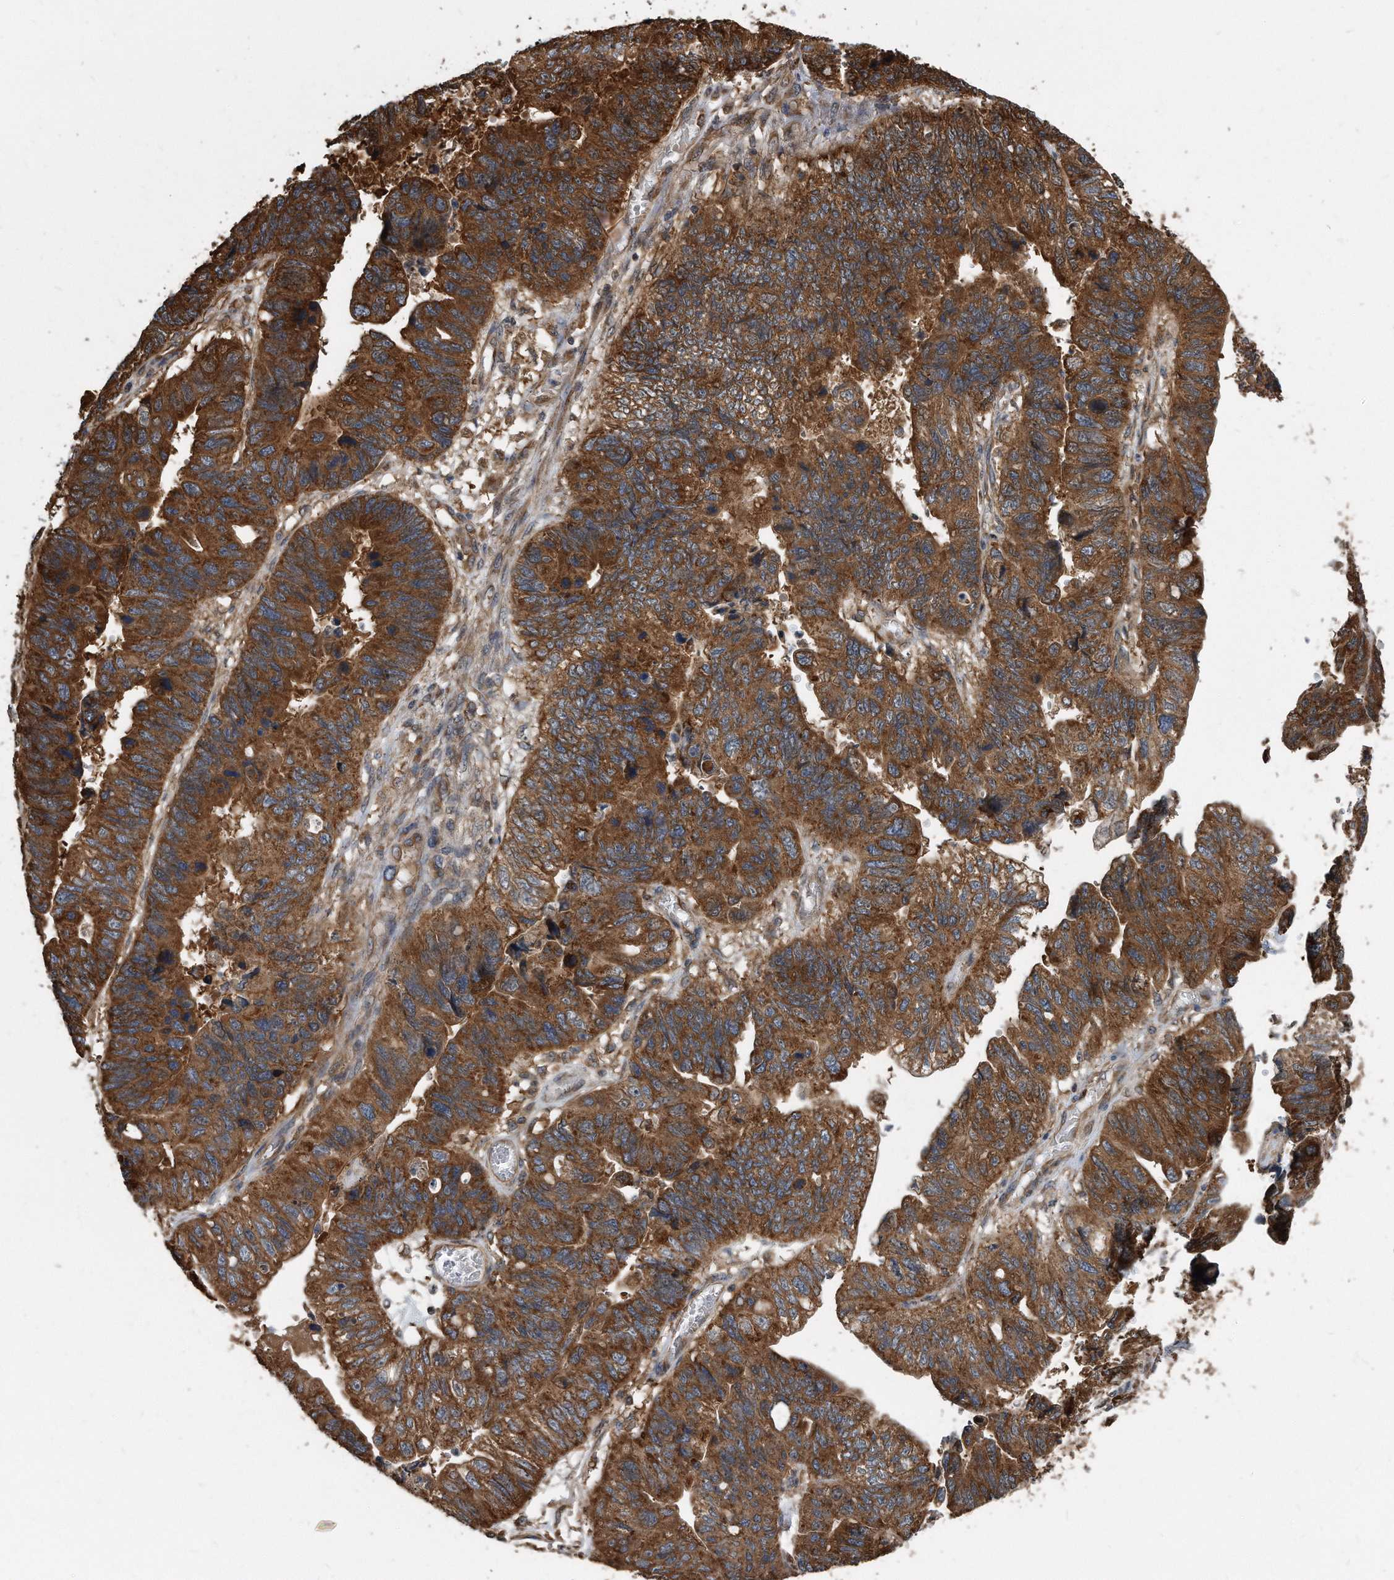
{"staining": {"intensity": "strong", "quantity": ">75%", "location": "cytoplasmic/membranous"}, "tissue": "stomach cancer", "cell_type": "Tumor cells", "image_type": "cancer", "snomed": [{"axis": "morphology", "description": "Adenocarcinoma, NOS"}, {"axis": "topography", "description": "Stomach"}], "caption": "IHC staining of stomach cancer (adenocarcinoma), which displays high levels of strong cytoplasmic/membranous staining in about >75% of tumor cells indicating strong cytoplasmic/membranous protein positivity. The staining was performed using DAB (brown) for protein detection and nuclei were counterstained in hematoxylin (blue).", "gene": "FAM136A", "patient": {"sex": "male", "age": 59}}